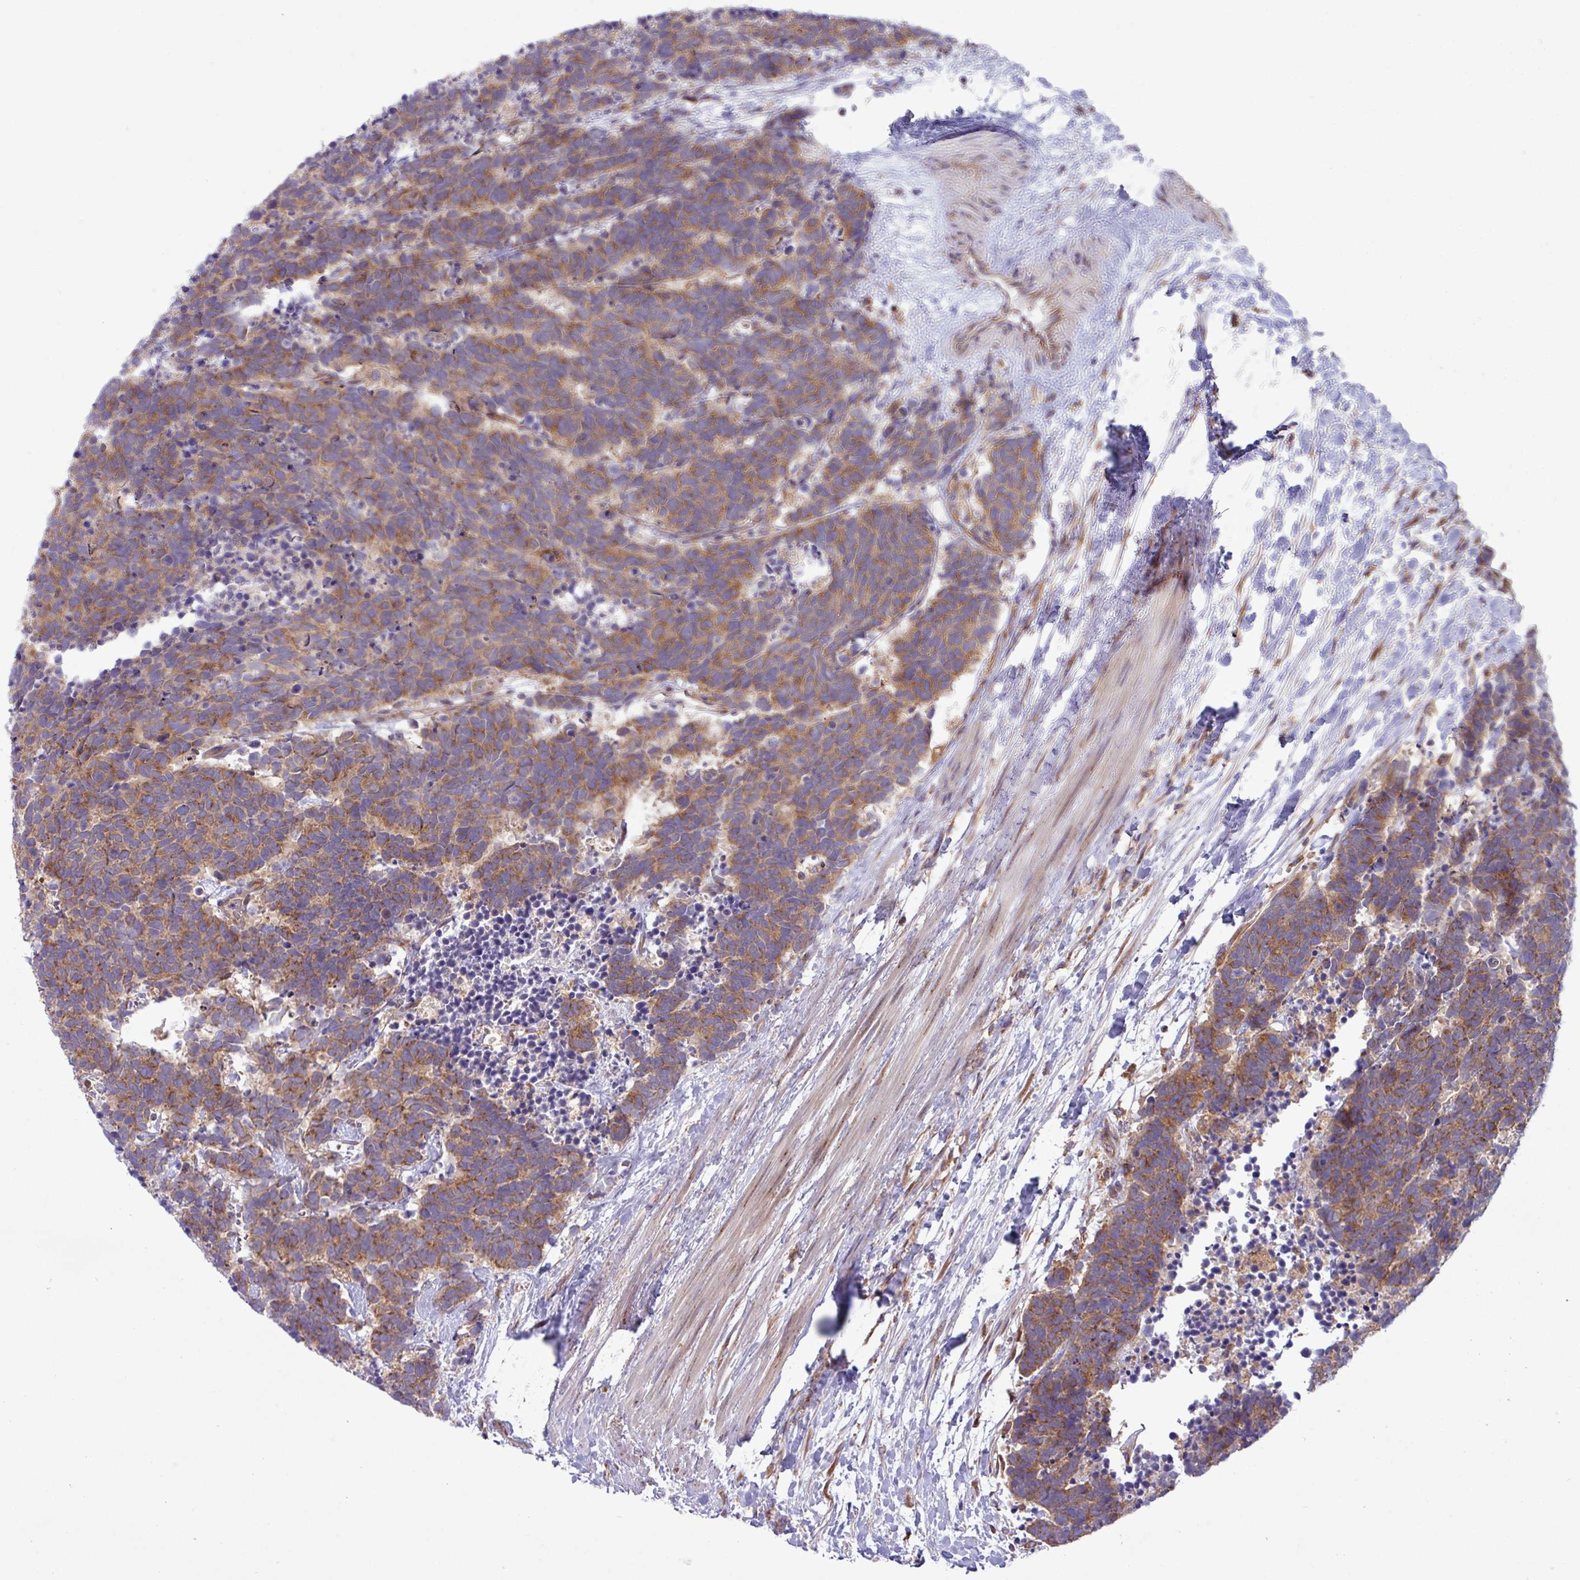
{"staining": {"intensity": "moderate", "quantity": ">75%", "location": "cytoplasmic/membranous"}, "tissue": "carcinoid", "cell_type": "Tumor cells", "image_type": "cancer", "snomed": [{"axis": "morphology", "description": "Carcinoma, NOS"}, {"axis": "morphology", "description": "Carcinoid, malignant, NOS"}, {"axis": "topography", "description": "Prostate"}], "caption": "Human carcinoma stained for a protein (brown) exhibits moderate cytoplasmic/membranous positive staining in about >75% of tumor cells.", "gene": "RAB19", "patient": {"sex": "male", "age": 57}}